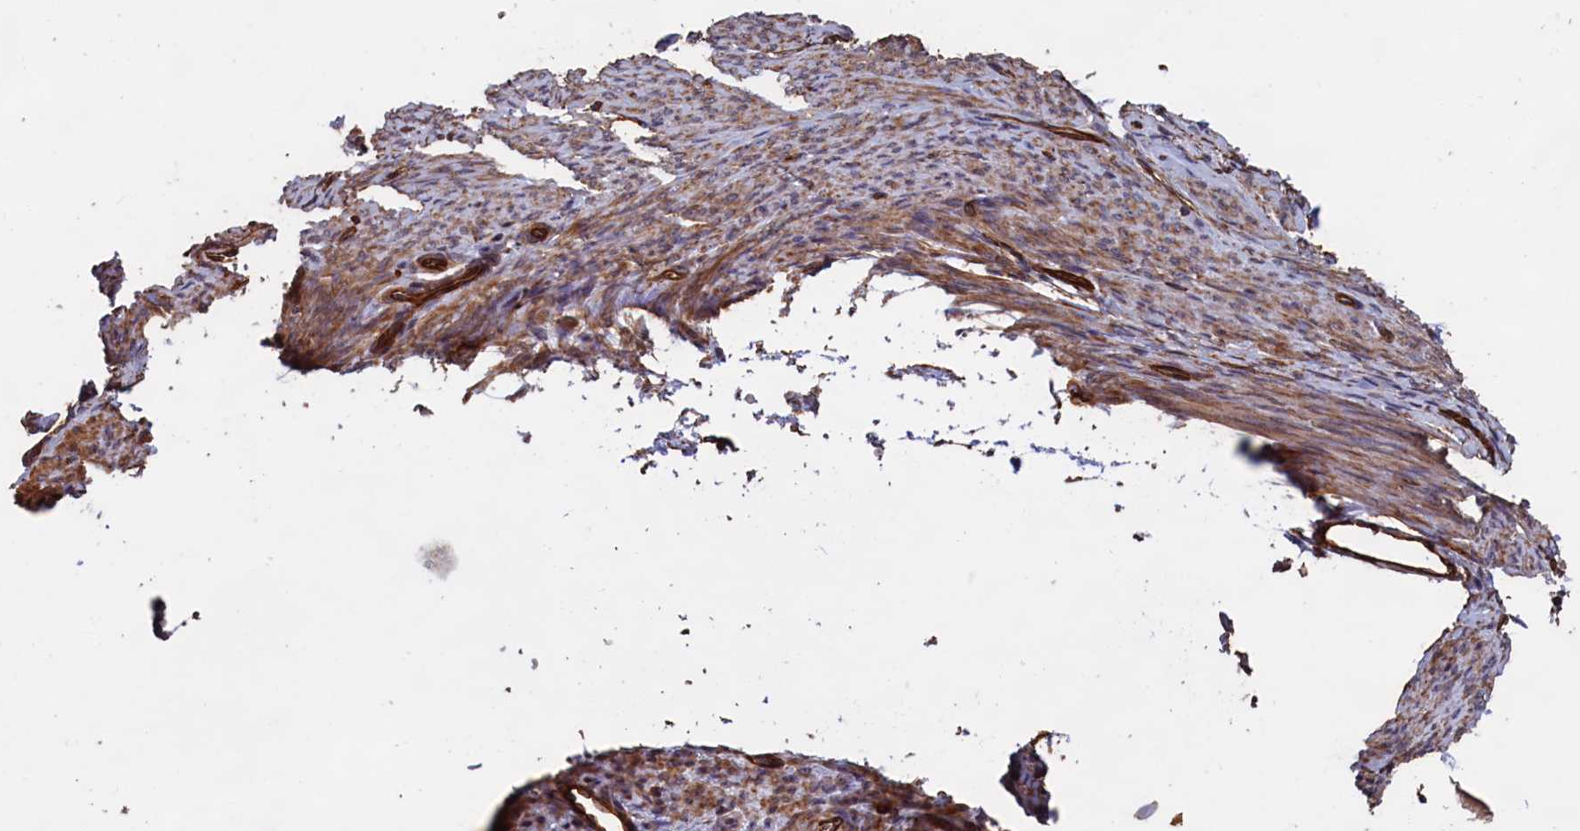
{"staining": {"intensity": "strong", "quantity": ">75%", "location": "cytoplasmic/membranous"}, "tissue": "endometrium", "cell_type": "Cells in endometrial stroma", "image_type": "normal", "snomed": [{"axis": "morphology", "description": "Normal tissue, NOS"}, {"axis": "topography", "description": "Endometrium"}], "caption": "Immunohistochemistry (DAB) staining of benign endometrium demonstrates strong cytoplasmic/membranous protein staining in about >75% of cells in endometrial stroma.", "gene": "CCDC124", "patient": {"sex": "female", "age": 72}}